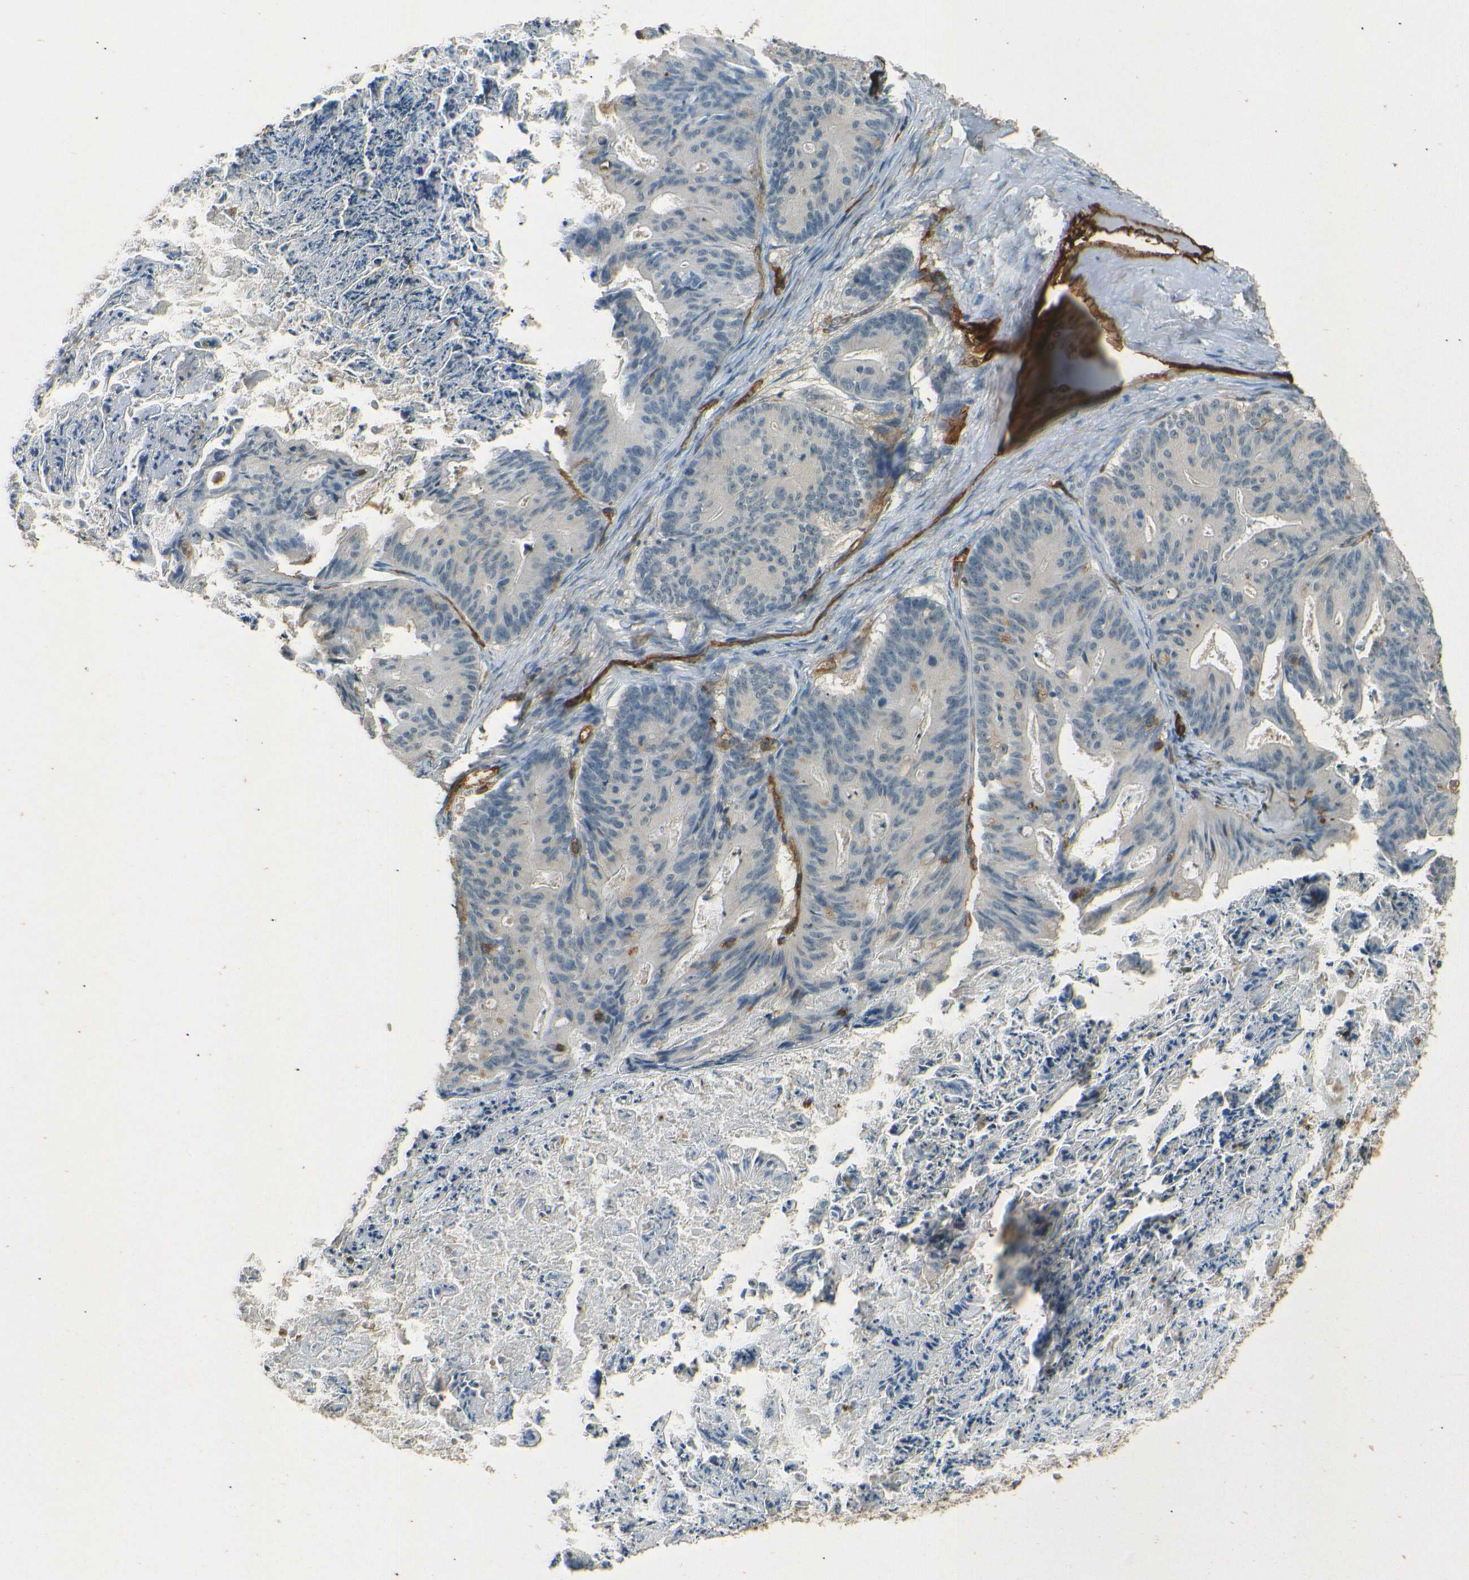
{"staining": {"intensity": "weak", "quantity": "<25%", "location": "cytoplasmic/membranous"}, "tissue": "ovarian cancer", "cell_type": "Tumor cells", "image_type": "cancer", "snomed": [{"axis": "morphology", "description": "Cystadenocarcinoma, mucinous, NOS"}, {"axis": "topography", "description": "Ovary"}], "caption": "The micrograph reveals no staining of tumor cells in ovarian cancer. (Brightfield microscopy of DAB (3,3'-diaminobenzidine) immunohistochemistry (IHC) at high magnification).", "gene": "ENTPD1", "patient": {"sex": "female", "age": 37}}